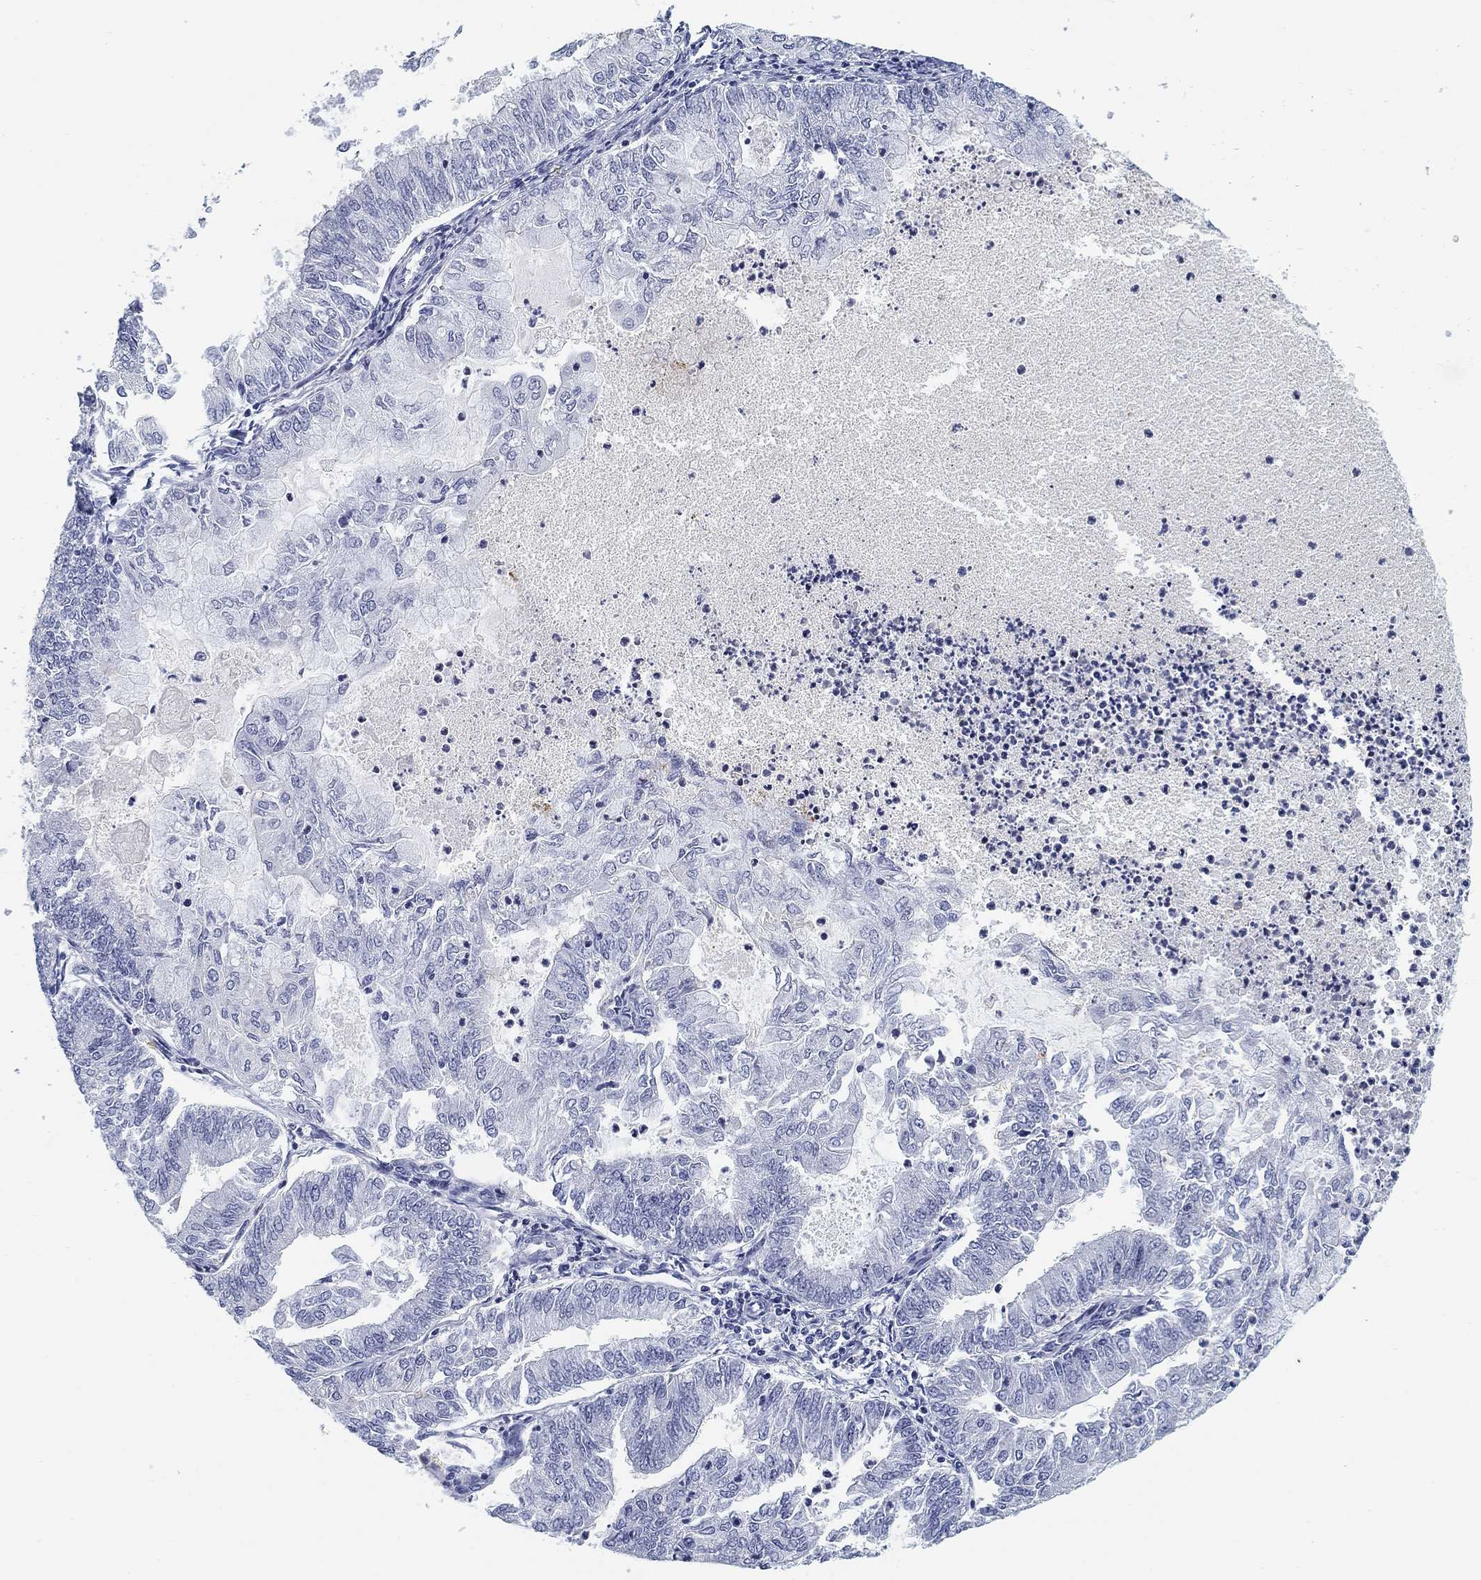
{"staining": {"intensity": "negative", "quantity": "none", "location": "none"}, "tissue": "endometrial cancer", "cell_type": "Tumor cells", "image_type": "cancer", "snomed": [{"axis": "morphology", "description": "Adenocarcinoma, NOS"}, {"axis": "topography", "description": "Endometrium"}], "caption": "An IHC micrograph of endometrial adenocarcinoma is shown. There is no staining in tumor cells of endometrial adenocarcinoma.", "gene": "SLC2A5", "patient": {"sex": "female", "age": 59}}